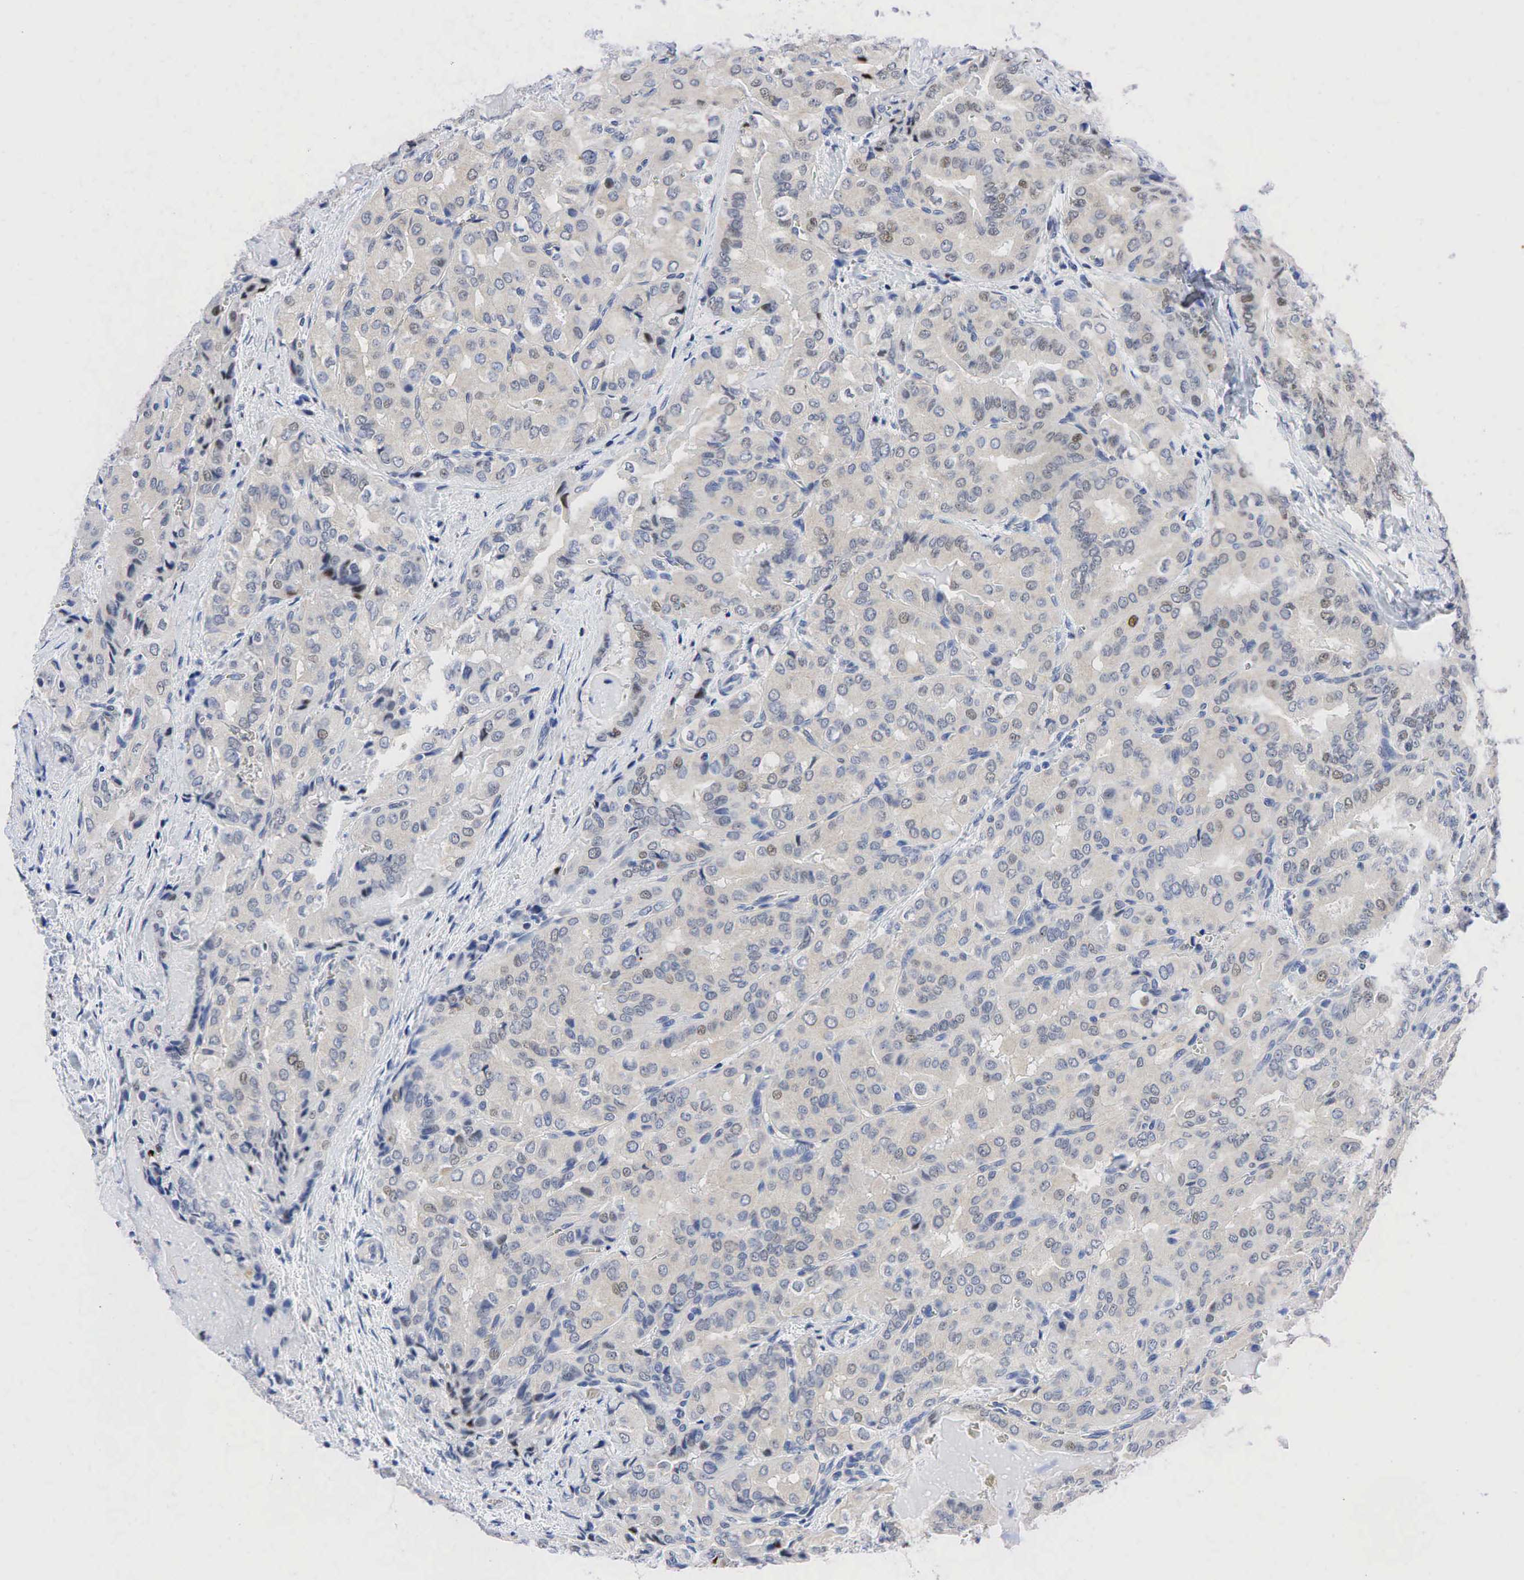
{"staining": {"intensity": "weak", "quantity": "25%-75%", "location": "cytoplasmic/membranous,nuclear"}, "tissue": "thyroid cancer", "cell_type": "Tumor cells", "image_type": "cancer", "snomed": [{"axis": "morphology", "description": "Papillary adenocarcinoma, NOS"}, {"axis": "topography", "description": "Thyroid gland"}], "caption": "This histopathology image shows immunohistochemistry staining of papillary adenocarcinoma (thyroid), with low weak cytoplasmic/membranous and nuclear positivity in about 25%-75% of tumor cells.", "gene": "PGR", "patient": {"sex": "female", "age": 71}}